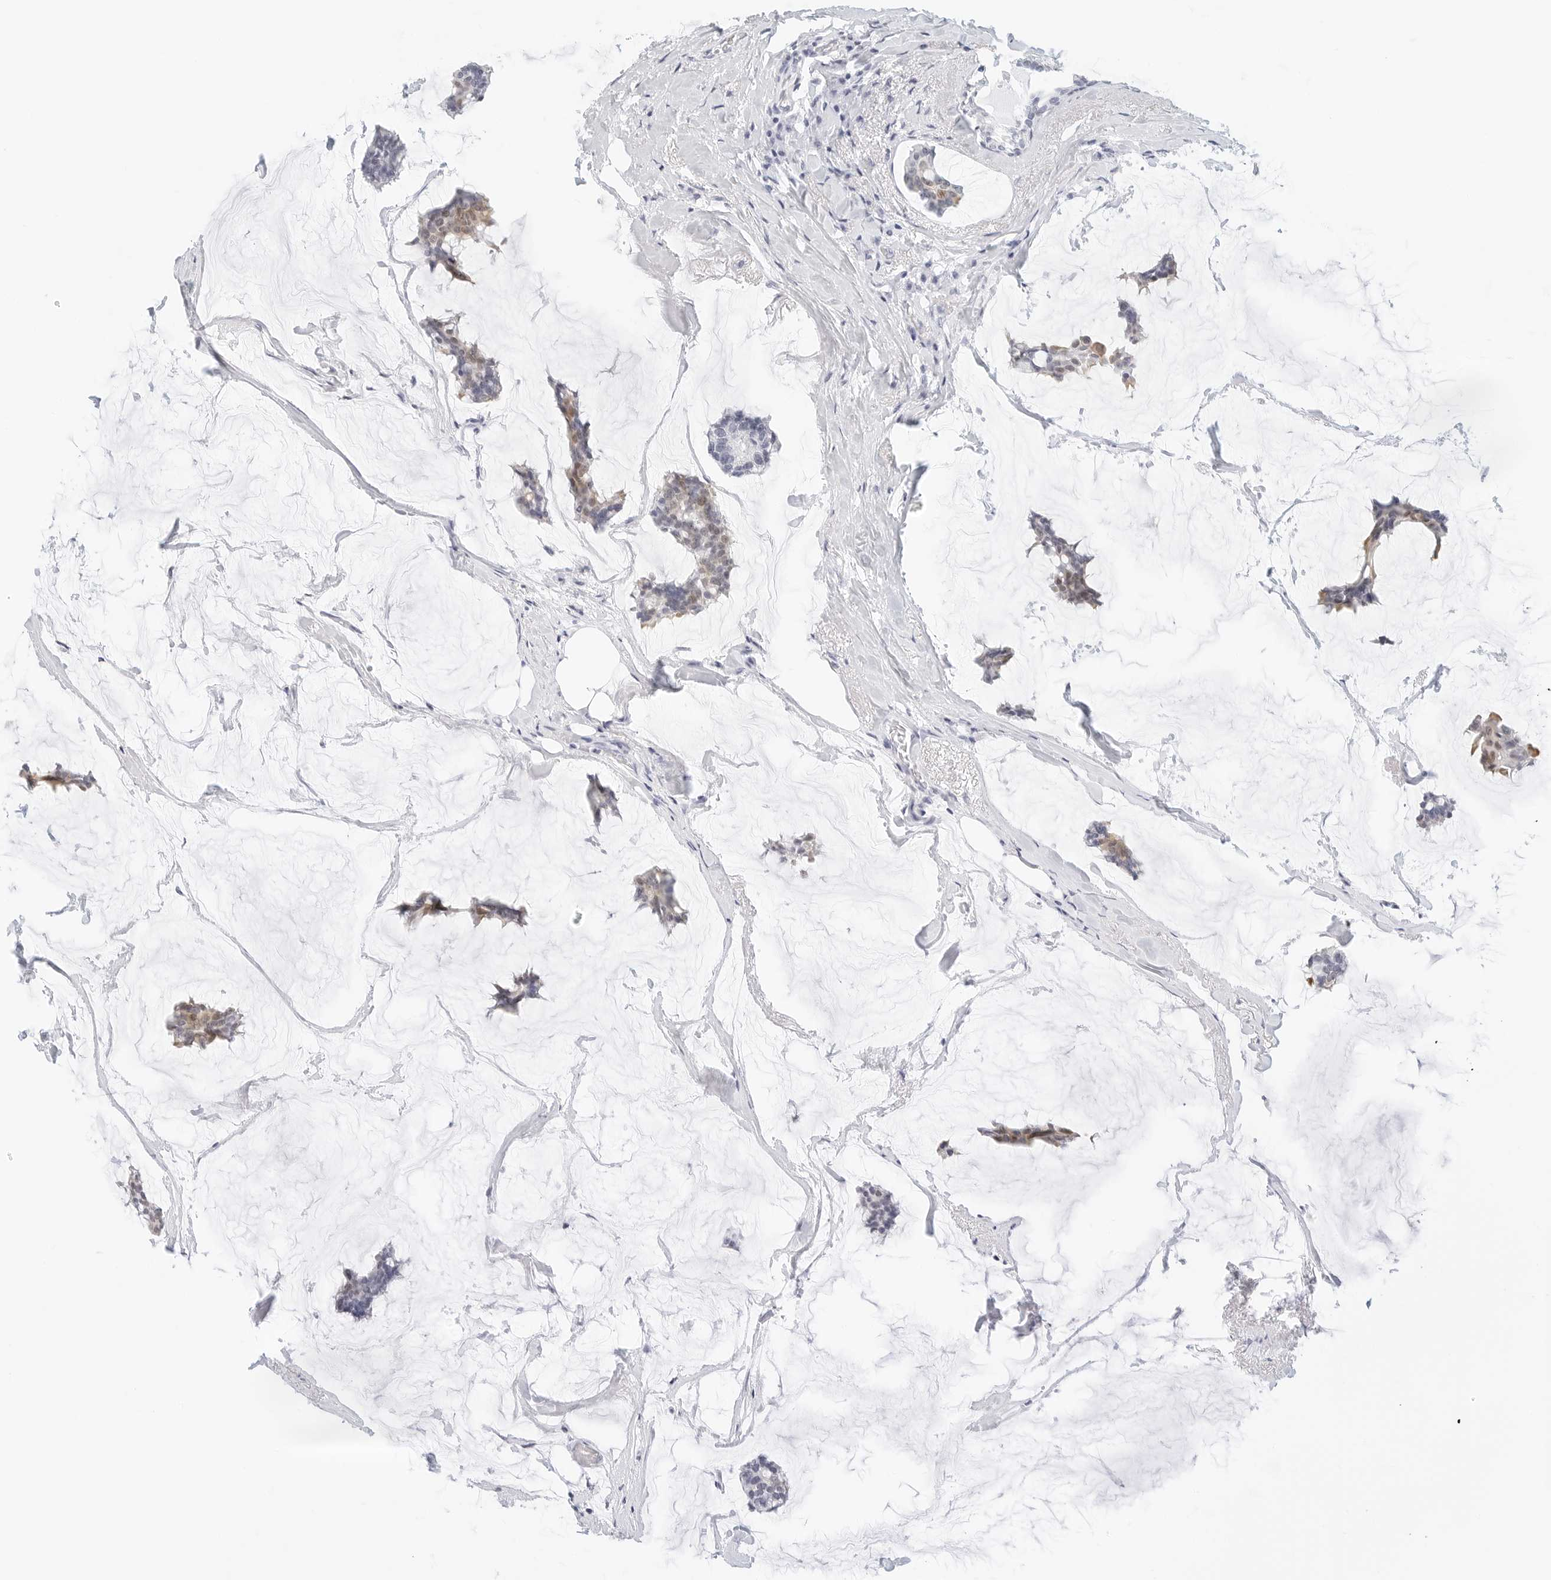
{"staining": {"intensity": "weak", "quantity": "<25%", "location": "cytoplasmic/membranous,nuclear"}, "tissue": "breast cancer", "cell_type": "Tumor cells", "image_type": "cancer", "snomed": [{"axis": "morphology", "description": "Duct carcinoma"}, {"axis": "topography", "description": "Breast"}], "caption": "Invasive ductal carcinoma (breast) was stained to show a protein in brown. There is no significant expression in tumor cells.", "gene": "CD22", "patient": {"sex": "female", "age": 93}}